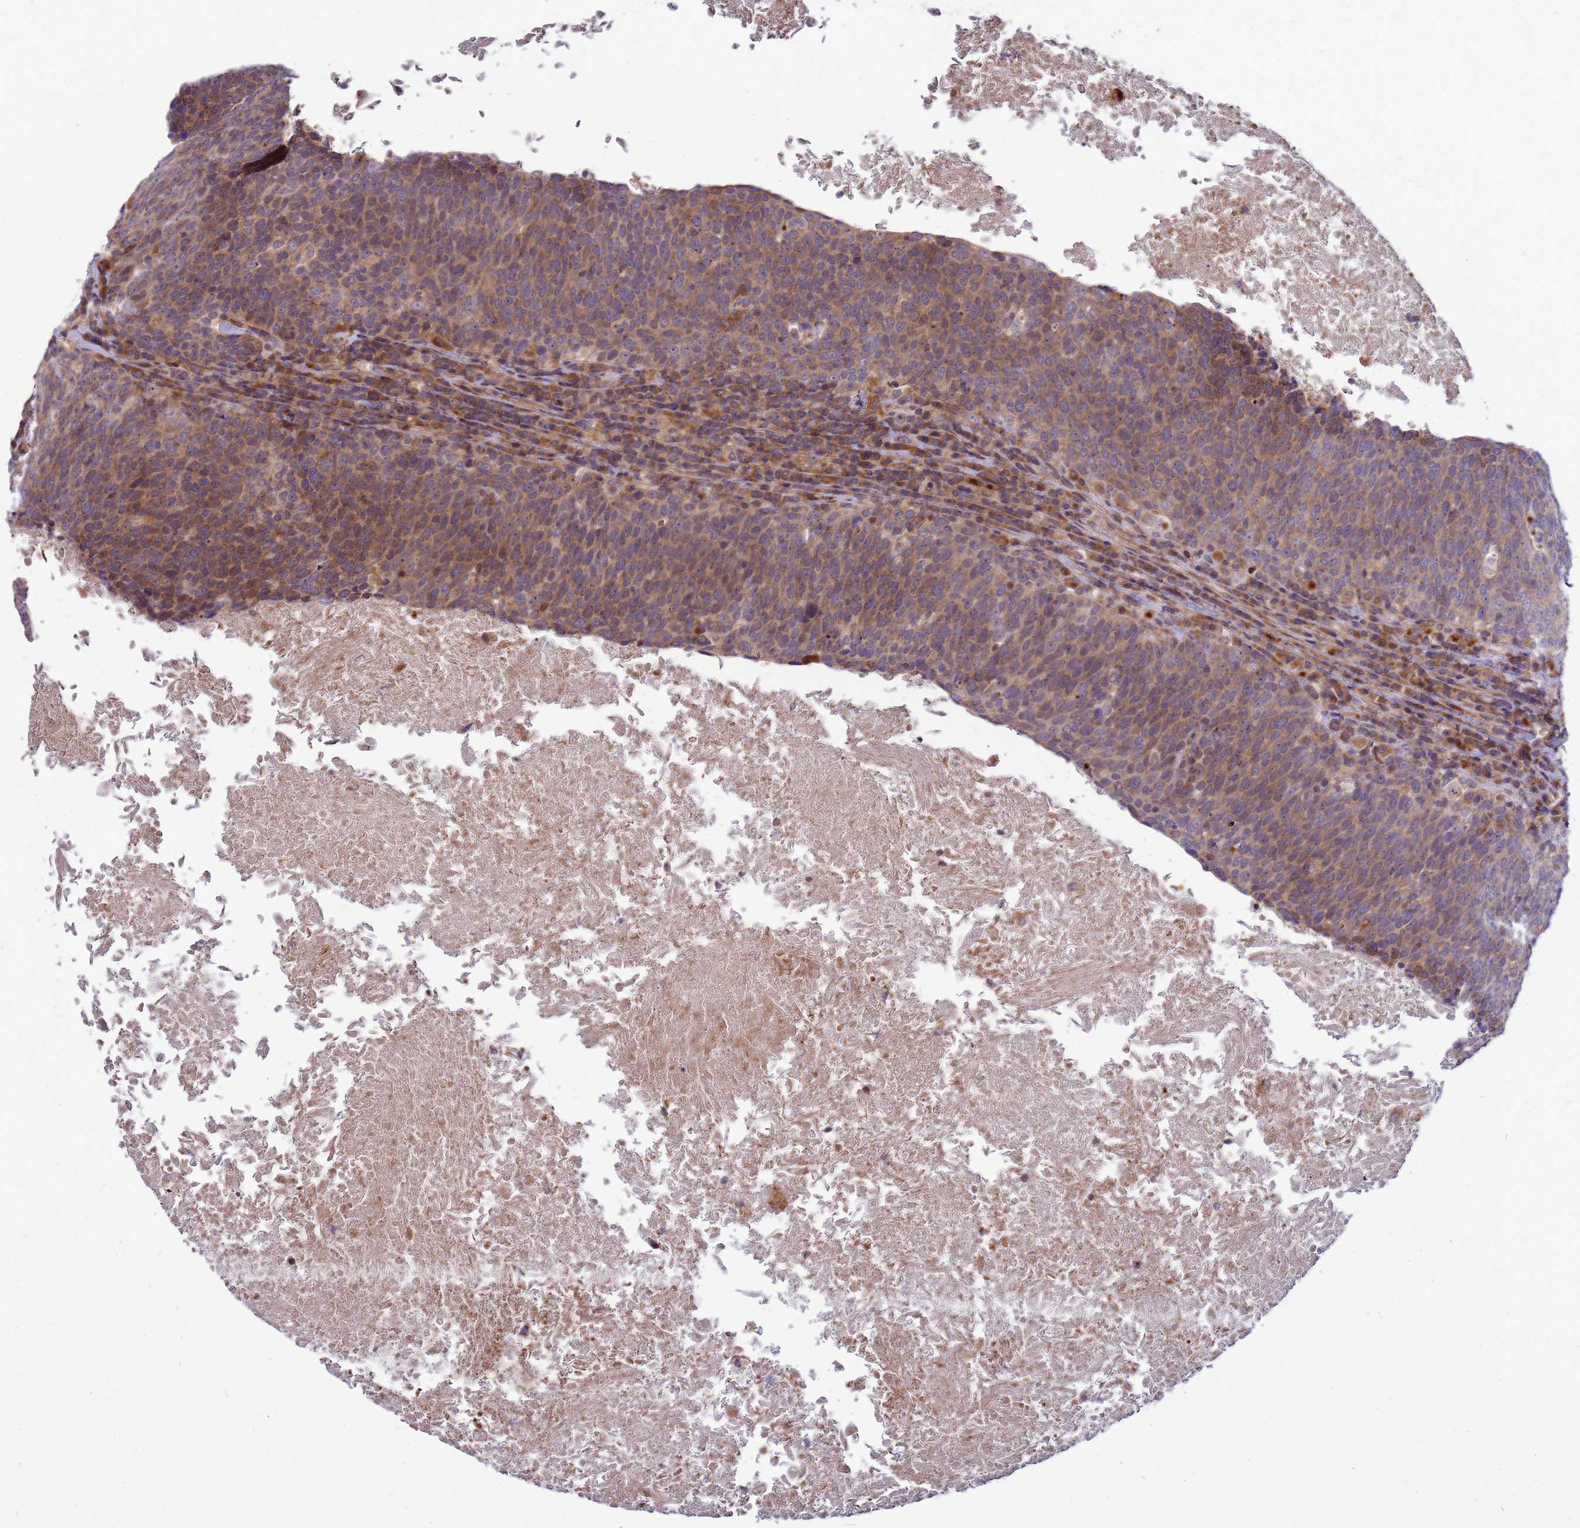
{"staining": {"intensity": "moderate", "quantity": ">75%", "location": "cytoplasmic/membranous"}, "tissue": "head and neck cancer", "cell_type": "Tumor cells", "image_type": "cancer", "snomed": [{"axis": "morphology", "description": "Squamous cell carcinoma, NOS"}, {"axis": "morphology", "description": "Squamous cell carcinoma, metastatic, NOS"}, {"axis": "topography", "description": "Lymph node"}, {"axis": "topography", "description": "Head-Neck"}], "caption": "Protein expression analysis of head and neck cancer (squamous cell carcinoma) demonstrates moderate cytoplasmic/membranous expression in approximately >75% of tumor cells.", "gene": "C12orf43", "patient": {"sex": "male", "age": 62}}